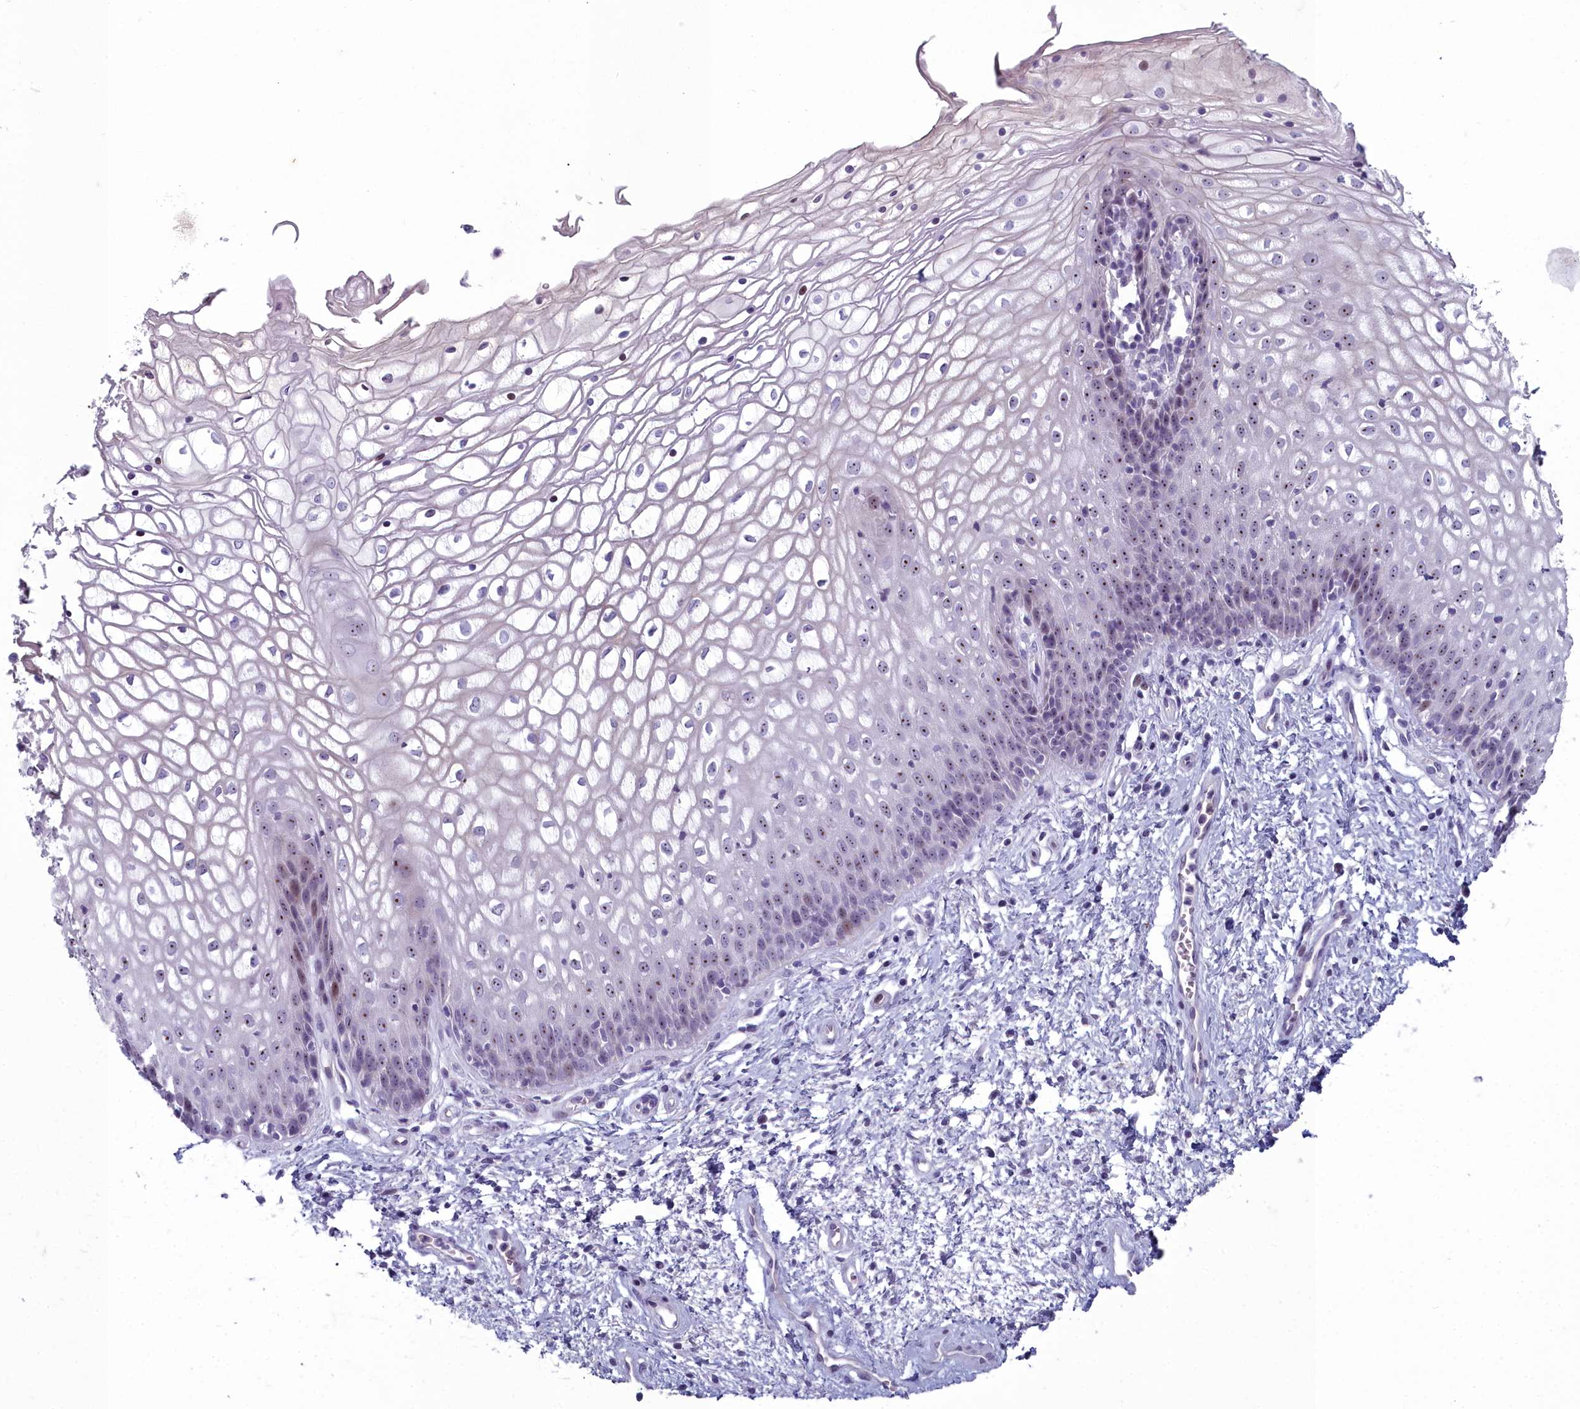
{"staining": {"intensity": "moderate", "quantity": "25%-75%", "location": "nuclear"}, "tissue": "vagina", "cell_type": "Squamous epithelial cells", "image_type": "normal", "snomed": [{"axis": "morphology", "description": "Normal tissue, NOS"}, {"axis": "topography", "description": "Vagina"}], "caption": "Protein staining by immunohistochemistry (IHC) demonstrates moderate nuclear positivity in approximately 25%-75% of squamous epithelial cells in normal vagina.", "gene": "INSYN2A", "patient": {"sex": "female", "age": 34}}